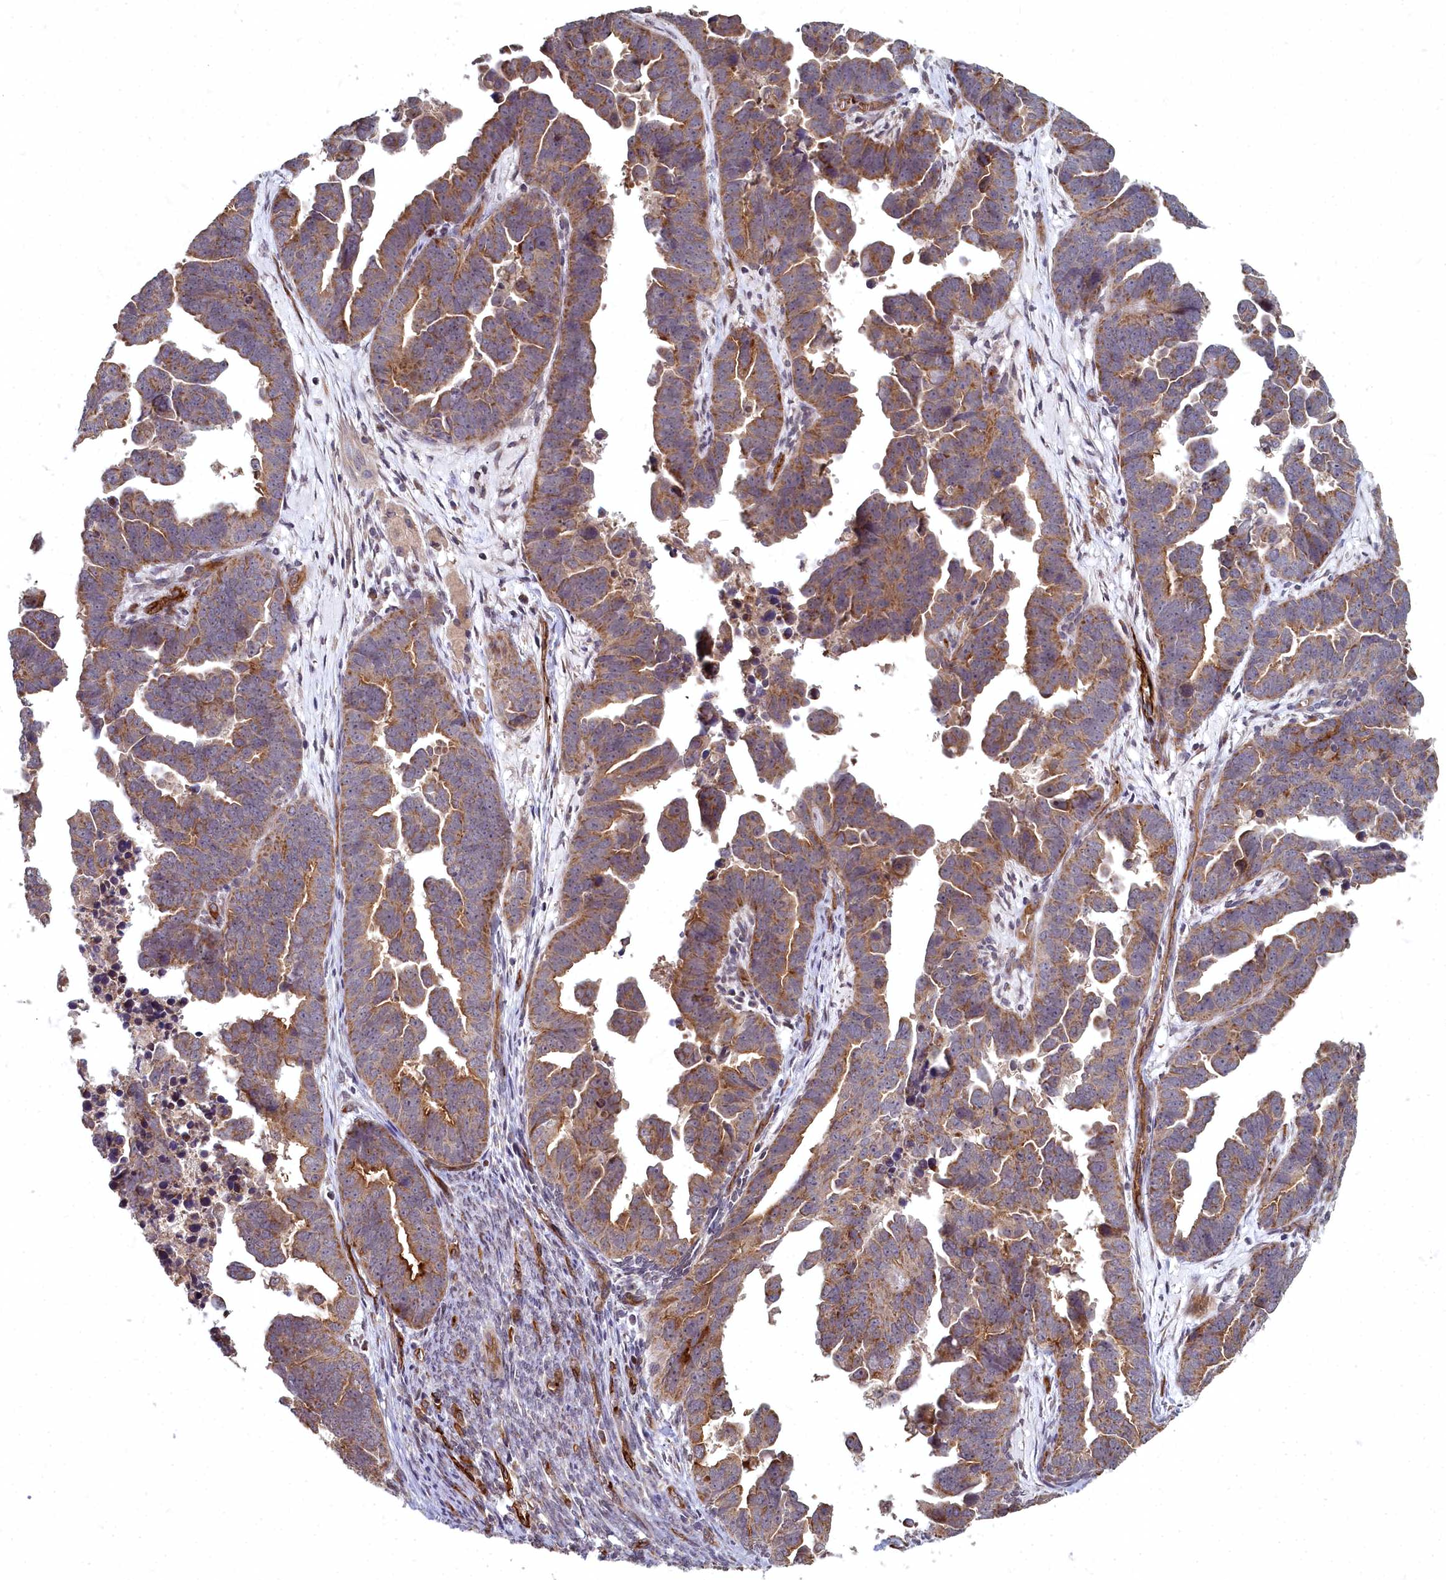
{"staining": {"intensity": "moderate", "quantity": ">75%", "location": "cytoplasmic/membranous"}, "tissue": "endometrial cancer", "cell_type": "Tumor cells", "image_type": "cancer", "snomed": [{"axis": "morphology", "description": "Adenocarcinoma, NOS"}, {"axis": "topography", "description": "Endometrium"}], "caption": "Endometrial cancer (adenocarcinoma) stained with a protein marker reveals moderate staining in tumor cells.", "gene": "TSPYL4", "patient": {"sex": "female", "age": 75}}